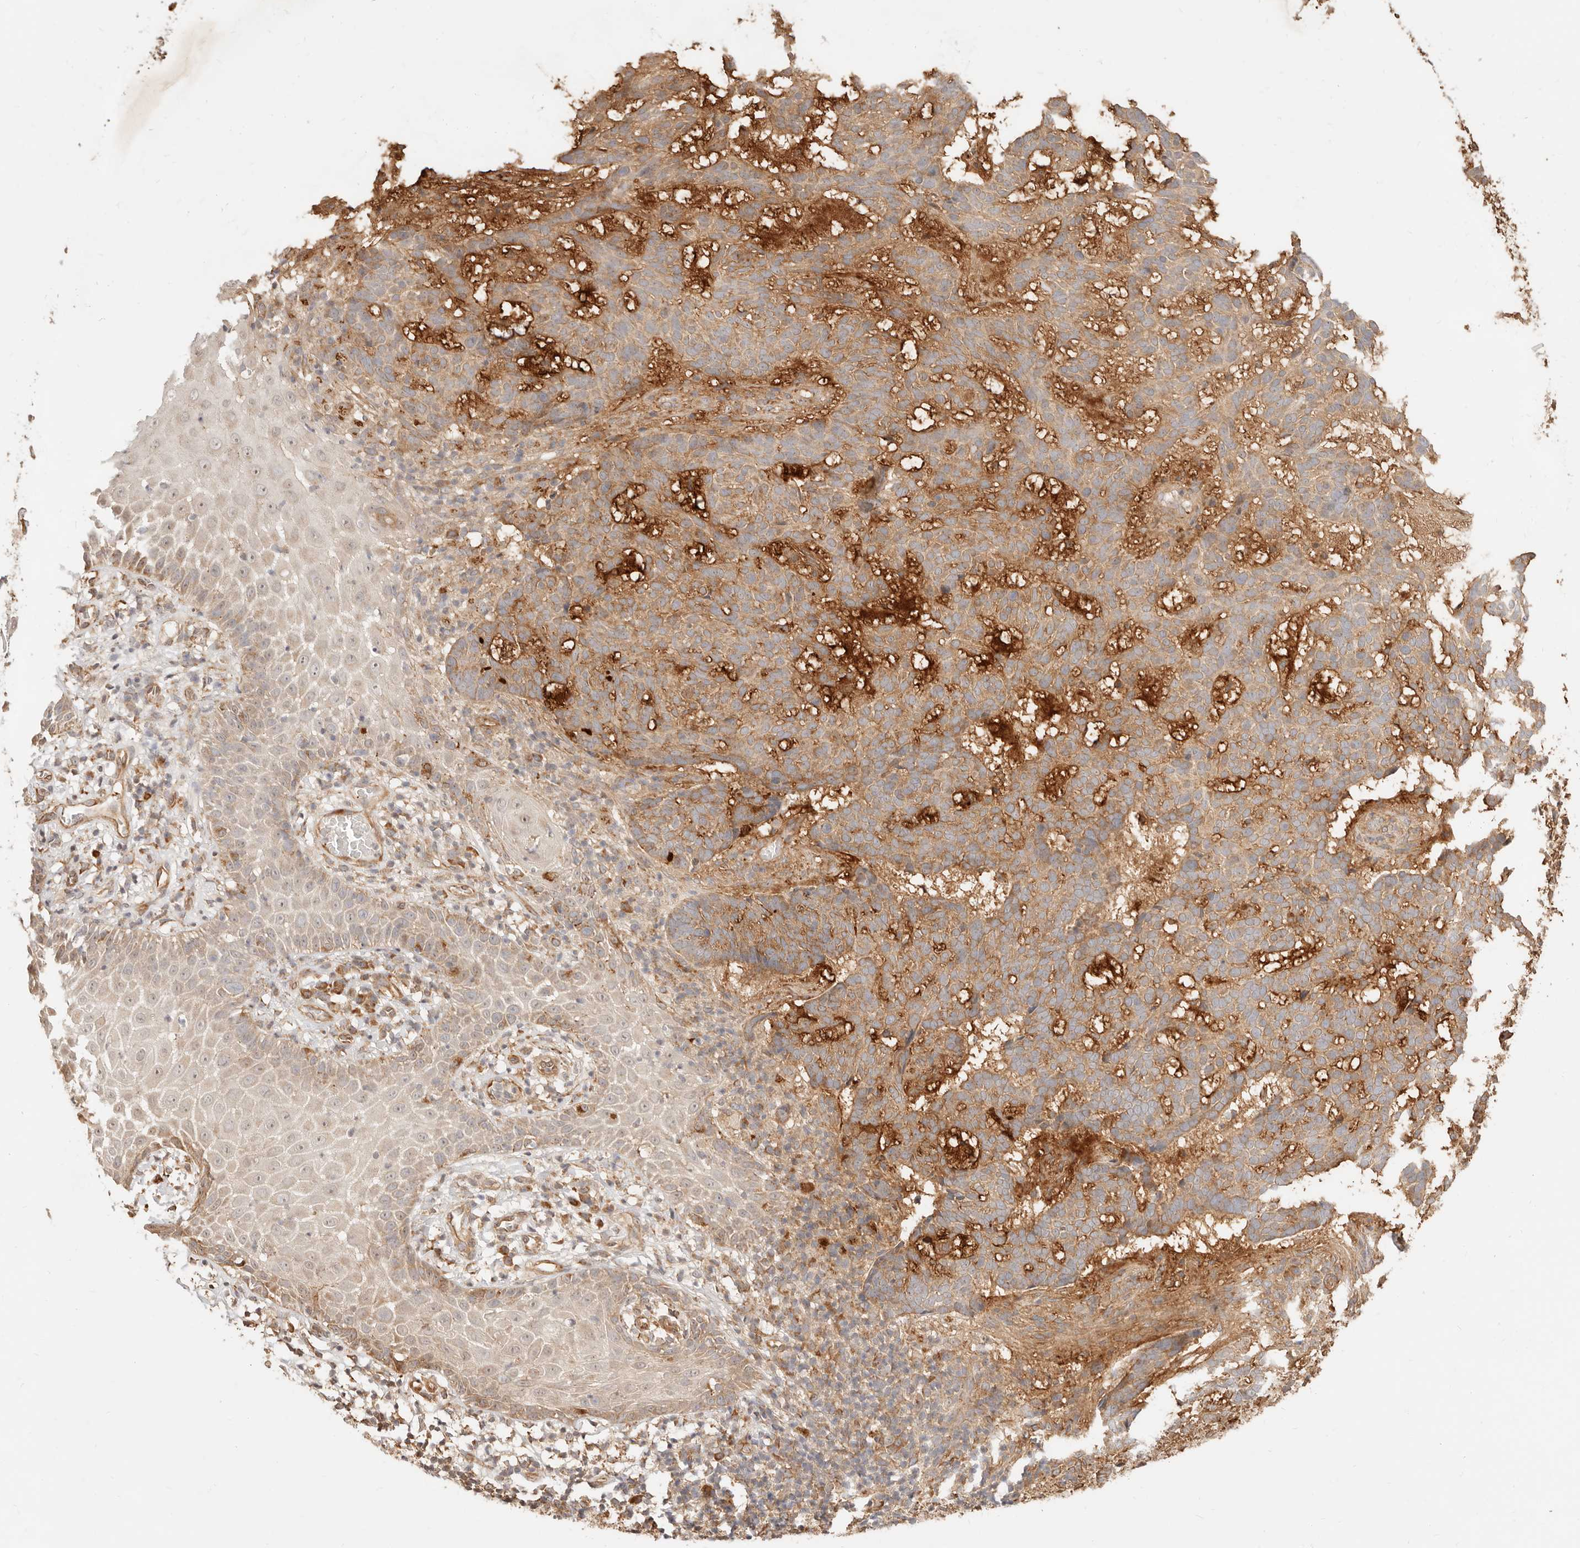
{"staining": {"intensity": "moderate", "quantity": ">75%", "location": "cytoplasmic/membranous"}, "tissue": "skin cancer", "cell_type": "Tumor cells", "image_type": "cancer", "snomed": [{"axis": "morphology", "description": "Basal cell carcinoma"}, {"axis": "topography", "description": "Skin"}], "caption": "High-power microscopy captured an immunohistochemistry image of basal cell carcinoma (skin), revealing moderate cytoplasmic/membranous positivity in approximately >75% of tumor cells.", "gene": "UBXN10", "patient": {"sex": "male", "age": 85}}